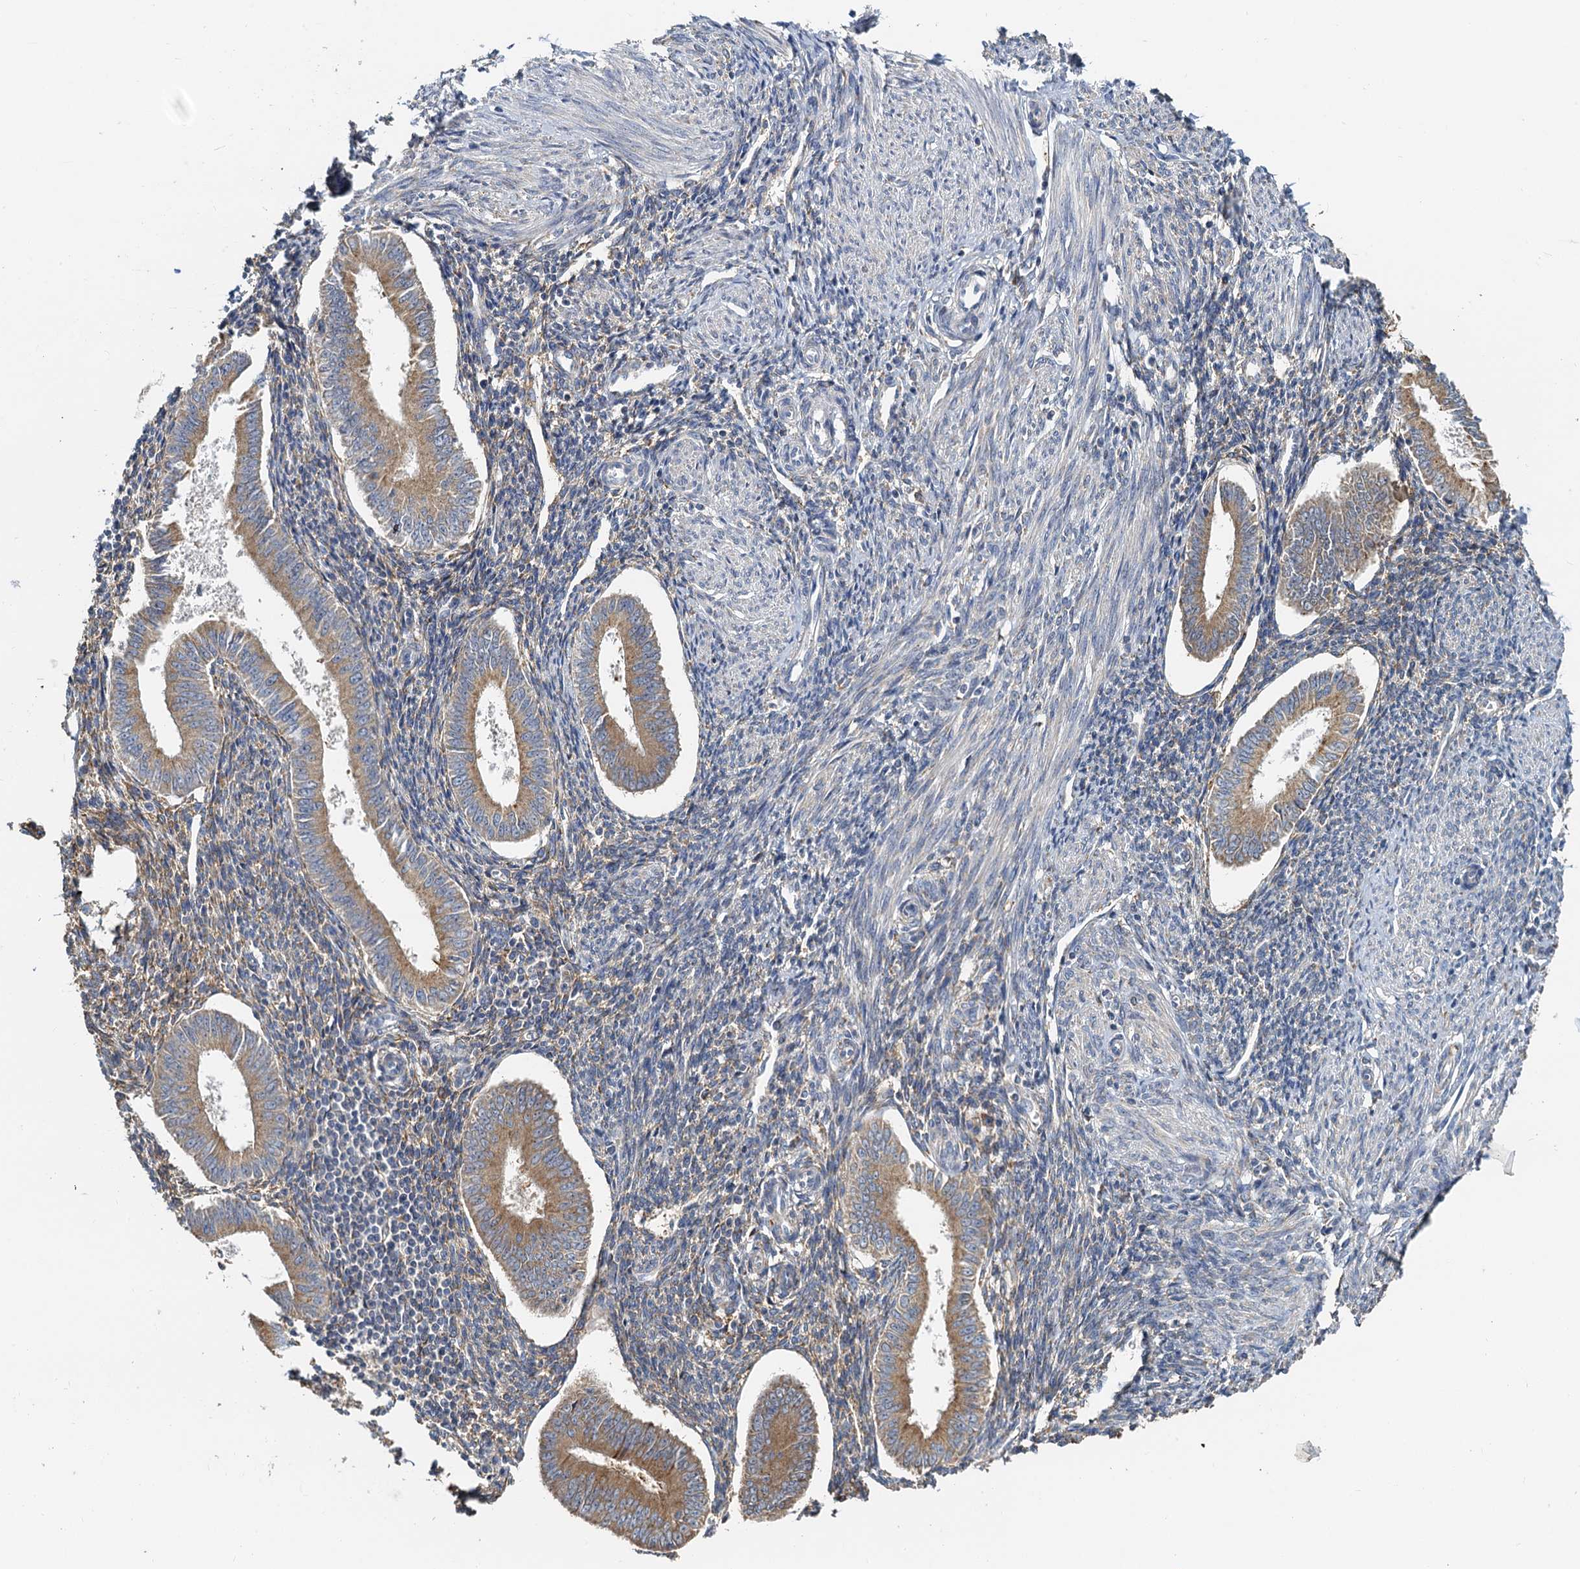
{"staining": {"intensity": "weak", "quantity": "25%-75%", "location": "cytoplasmic/membranous"}, "tissue": "endometrium", "cell_type": "Cells in endometrial stroma", "image_type": "normal", "snomed": [{"axis": "morphology", "description": "Normal tissue, NOS"}, {"axis": "topography", "description": "Uterus"}, {"axis": "topography", "description": "Endometrium"}], "caption": "DAB (3,3'-diaminobenzidine) immunohistochemical staining of normal endometrium demonstrates weak cytoplasmic/membranous protein positivity in approximately 25%-75% of cells in endometrial stroma.", "gene": "NKAPD1", "patient": {"sex": "female", "age": 48}}